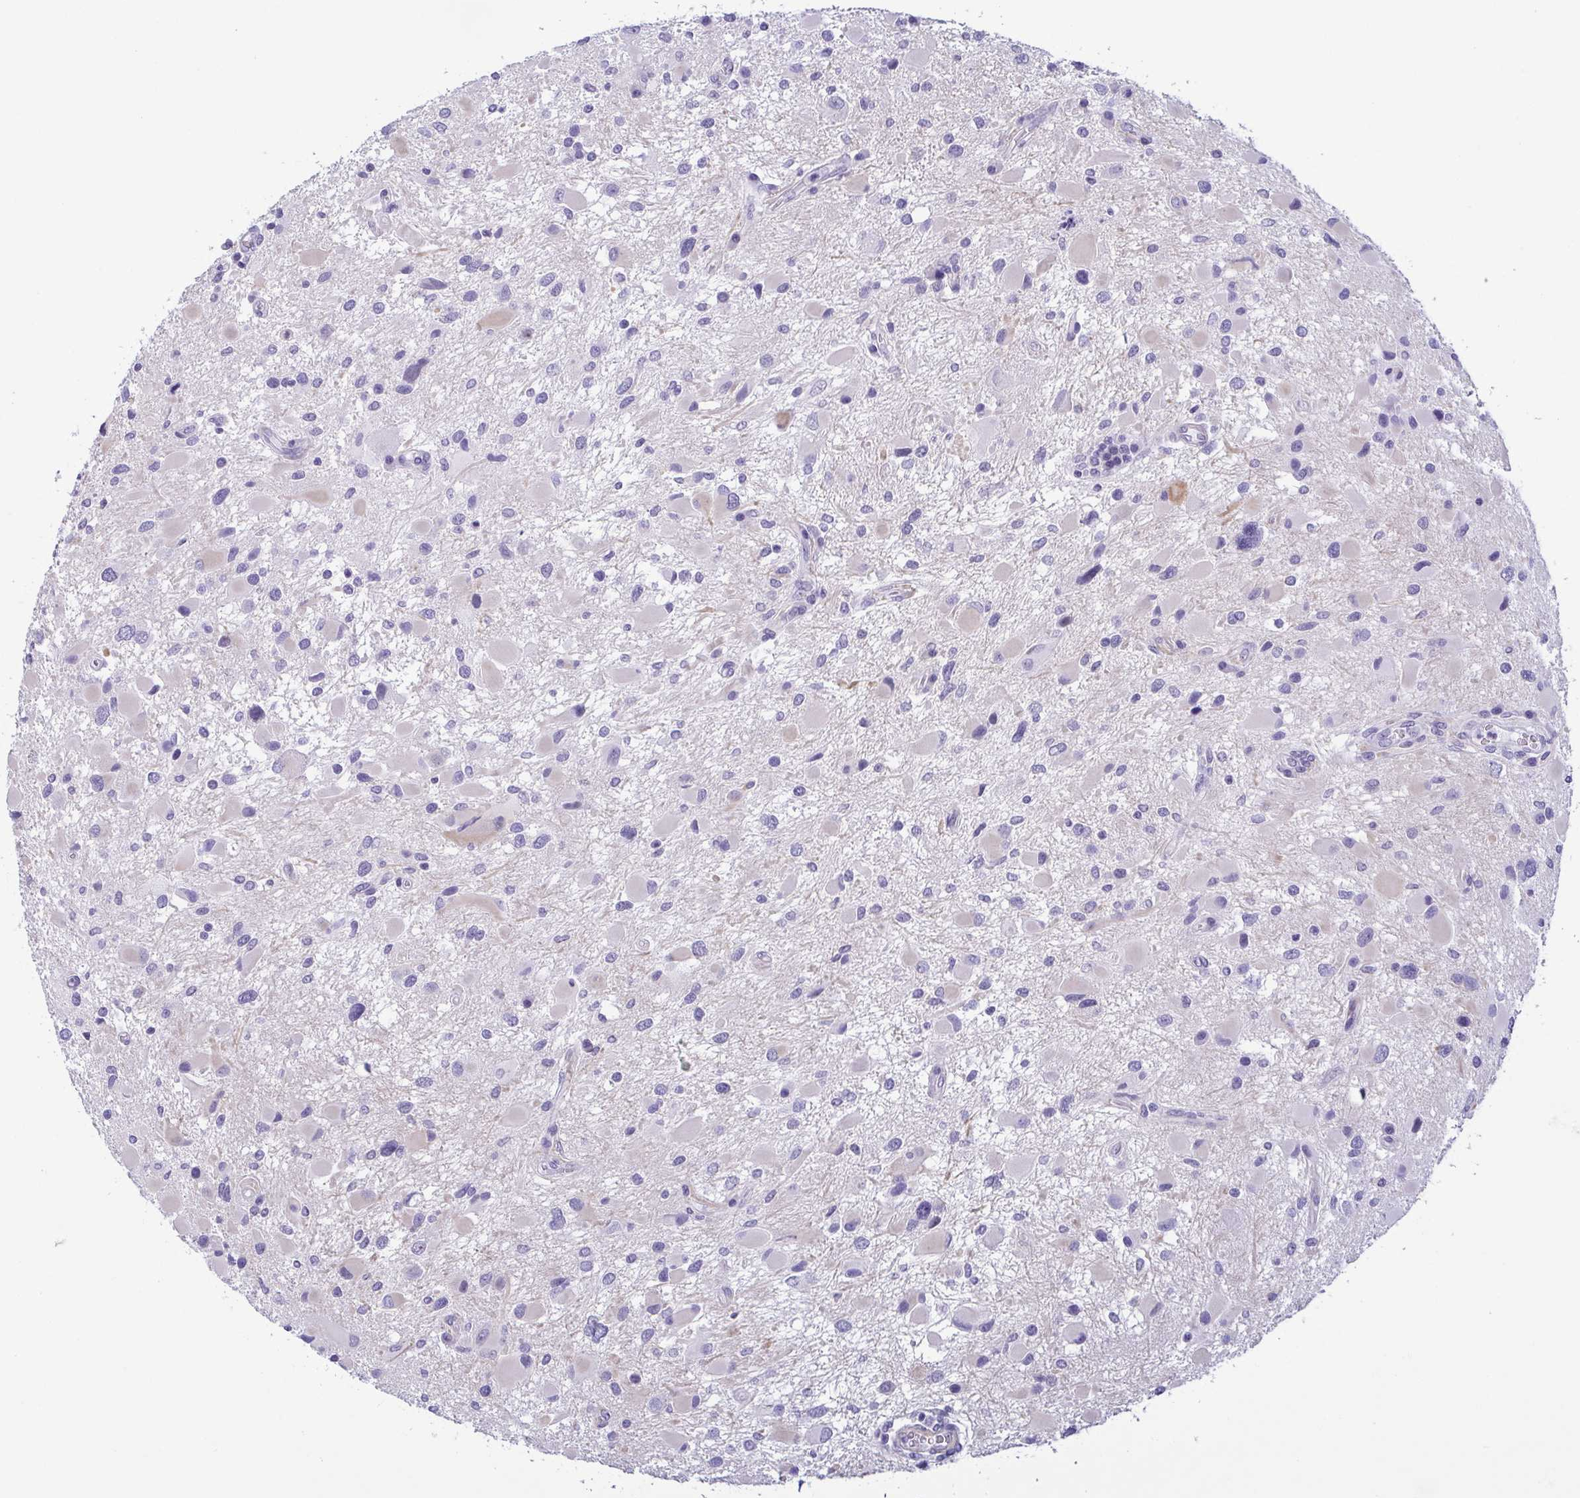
{"staining": {"intensity": "negative", "quantity": "none", "location": "none"}, "tissue": "glioma", "cell_type": "Tumor cells", "image_type": "cancer", "snomed": [{"axis": "morphology", "description": "Glioma, malignant, Low grade"}, {"axis": "topography", "description": "Brain"}], "caption": "This is an immunohistochemistry photomicrograph of glioma. There is no positivity in tumor cells.", "gene": "MYL7", "patient": {"sex": "female", "age": 32}}